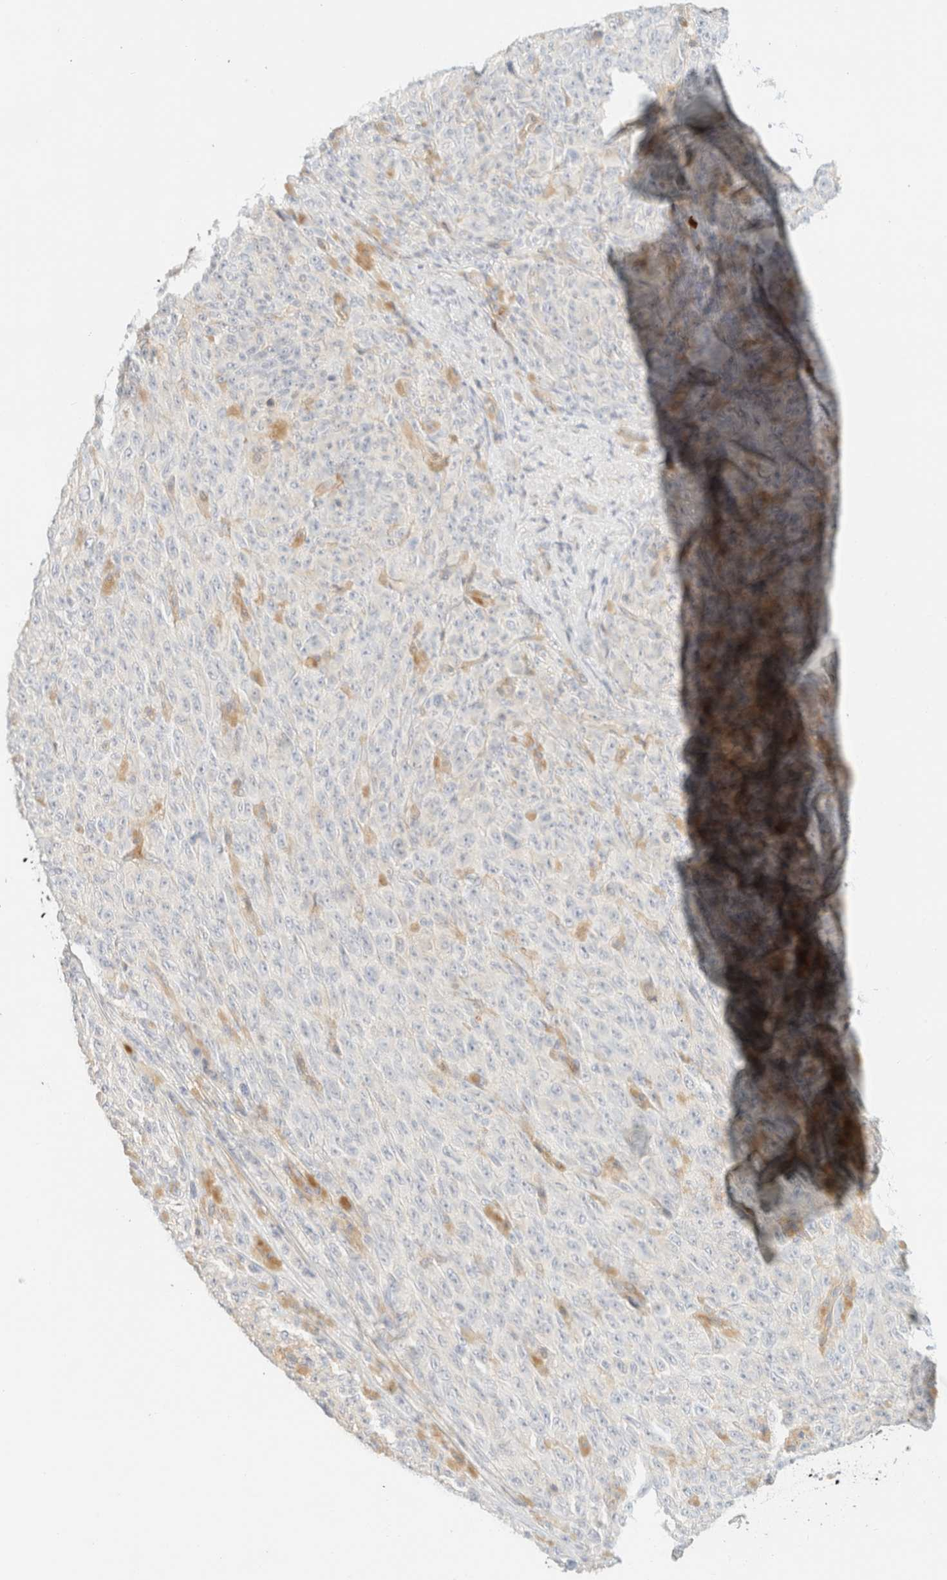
{"staining": {"intensity": "negative", "quantity": "none", "location": "none"}, "tissue": "melanoma", "cell_type": "Tumor cells", "image_type": "cancer", "snomed": [{"axis": "morphology", "description": "Malignant melanoma, NOS"}, {"axis": "topography", "description": "Skin"}], "caption": "An immunohistochemistry histopathology image of malignant melanoma is shown. There is no staining in tumor cells of malignant melanoma.", "gene": "FHOD1", "patient": {"sex": "female", "age": 82}}